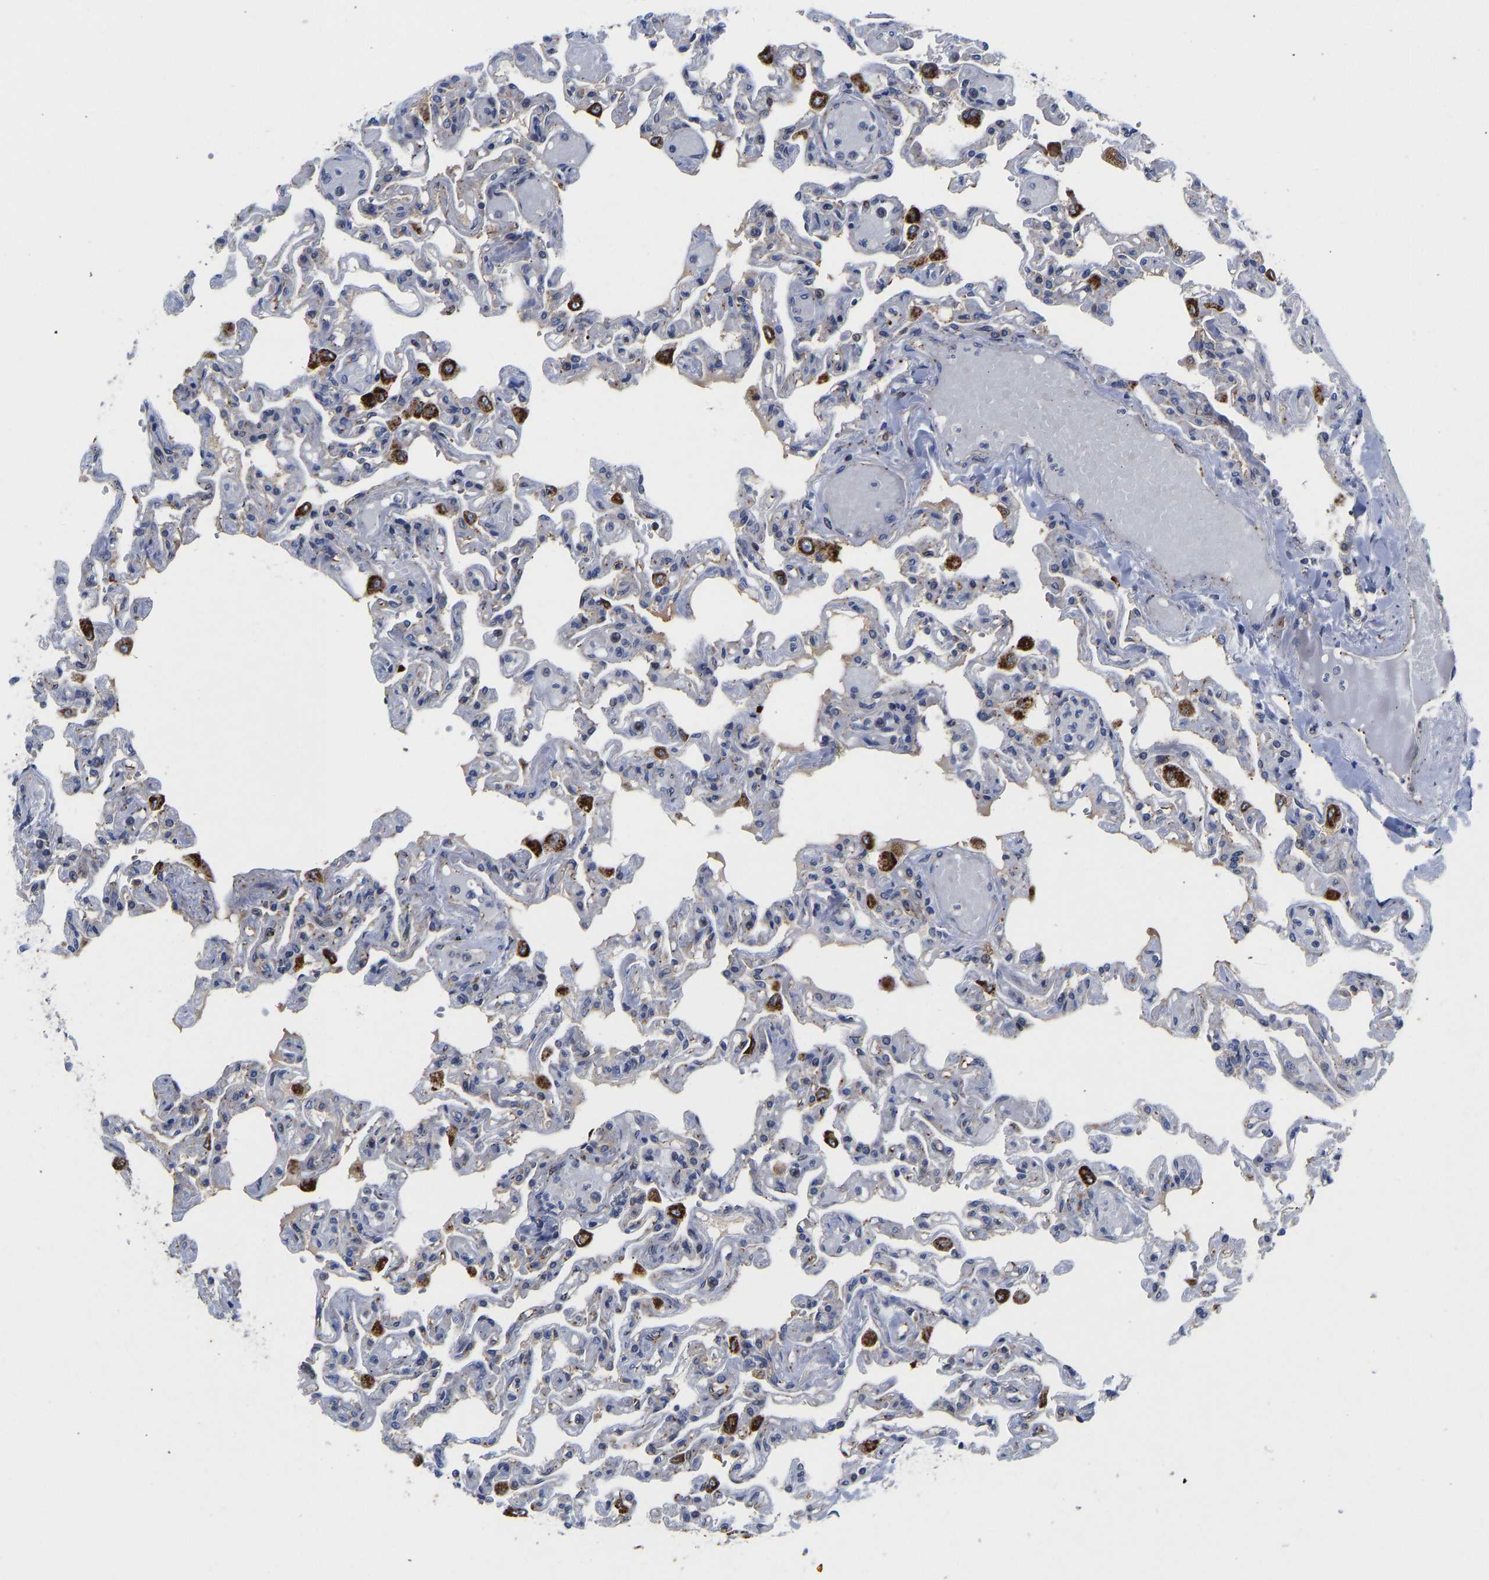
{"staining": {"intensity": "moderate", "quantity": "<25%", "location": "cytoplasmic/membranous"}, "tissue": "lung", "cell_type": "Alveolar cells", "image_type": "normal", "snomed": [{"axis": "morphology", "description": "Normal tissue, NOS"}, {"axis": "topography", "description": "Lung"}], "caption": "Alveolar cells display moderate cytoplasmic/membranous positivity in about <25% of cells in benign lung.", "gene": "TMEM38B", "patient": {"sex": "male", "age": 21}}